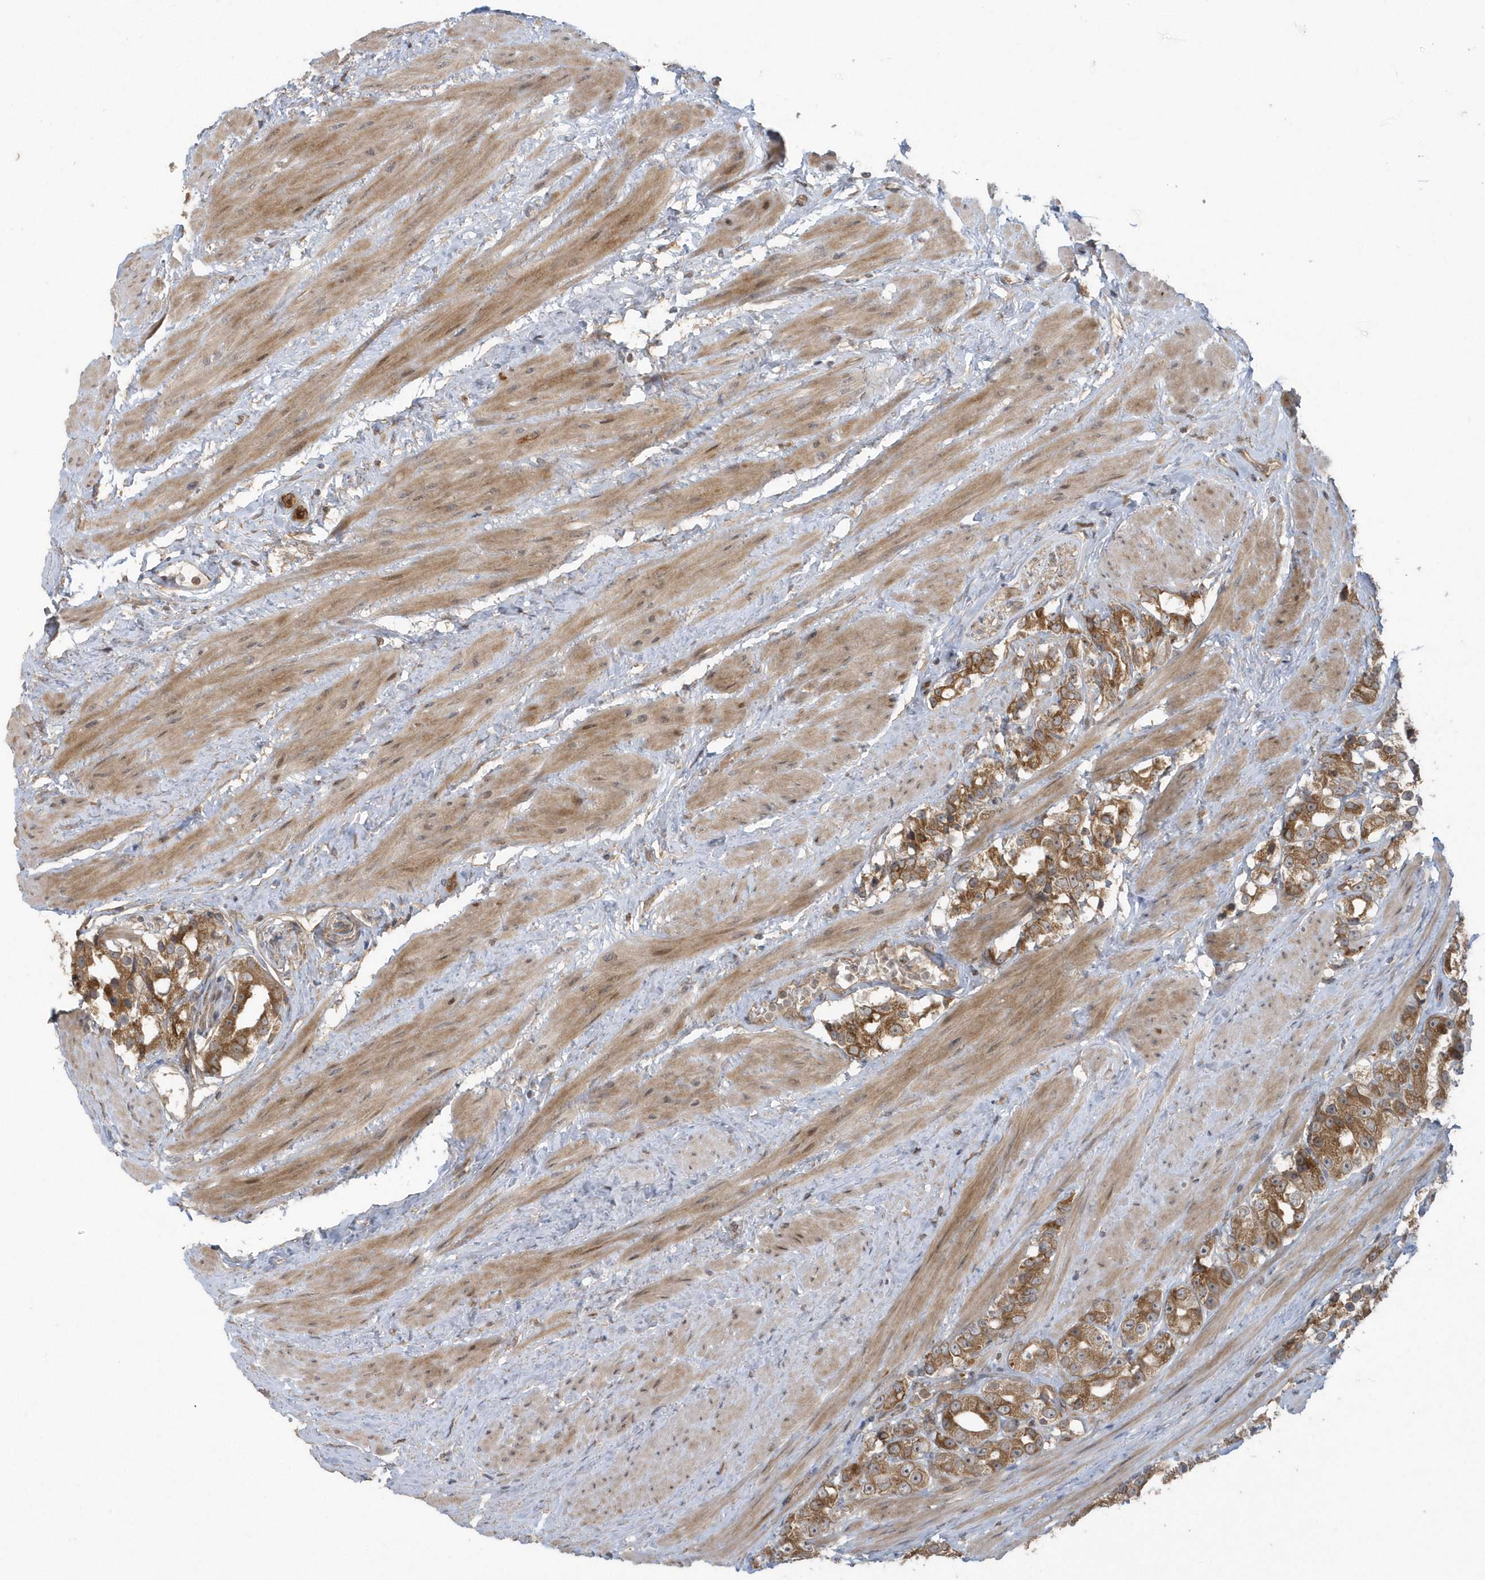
{"staining": {"intensity": "moderate", "quantity": ">75%", "location": "cytoplasmic/membranous"}, "tissue": "prostate cancer", "cell_type": "Tumor cells", "image_type": "cancer", "snomed": [{"axis": "morphology", "description": "Adenocarcinoma, NOS"}, {"axis": "topography", "description": "Prostate"}], "caption": "Brown immunohistochemical staining in adenocarcinoma (prostate) shows moderate cytoplasmic/membranous positivity in about >75% of tumor cells.", "gene": "HERPUD1", "patient": {"sex": "male", "age": 79}}